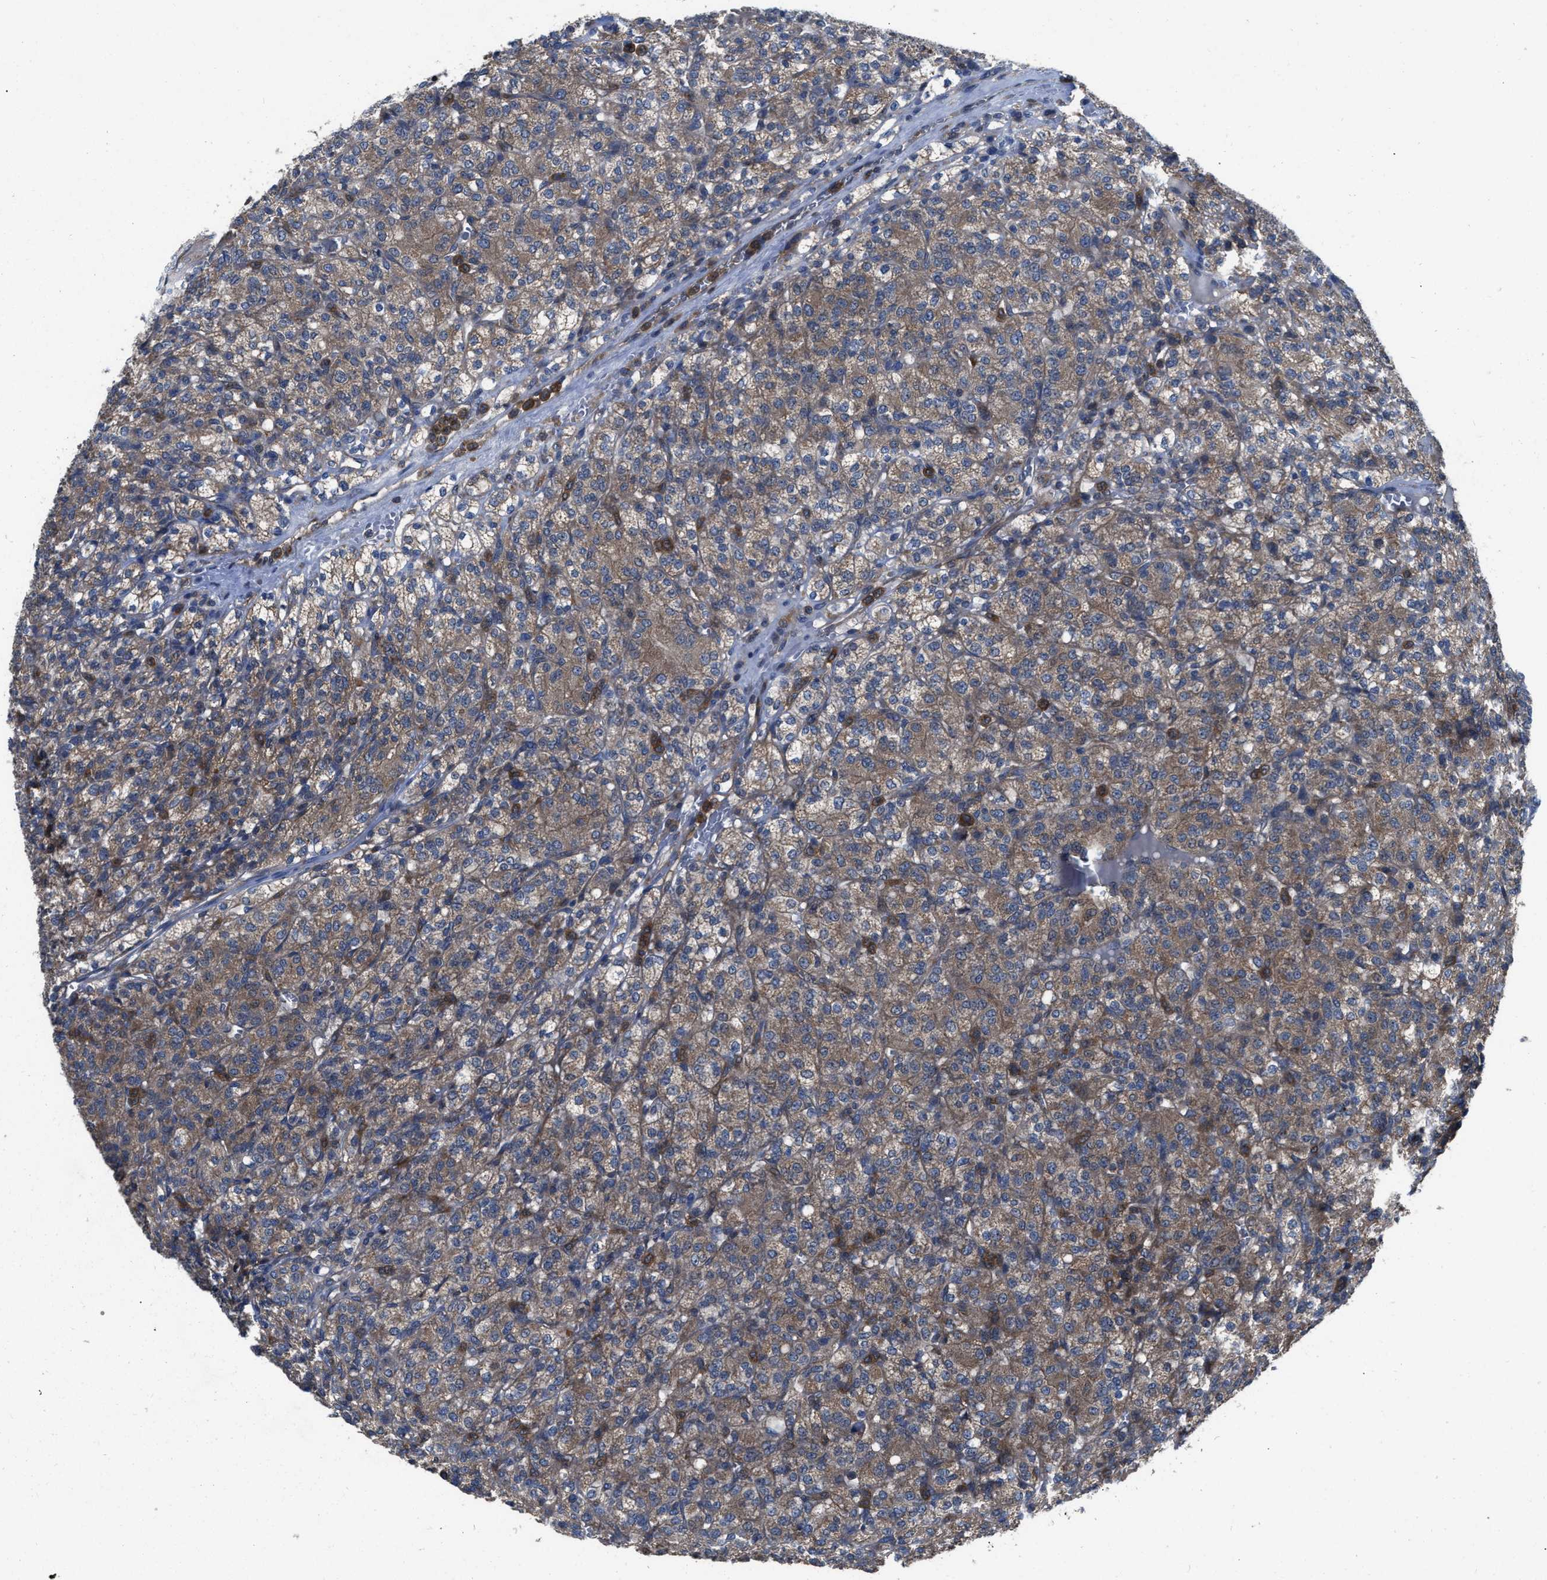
{"staining": {"intensity": "moderate", "quantity": ">75%", "location": "cytoplasmic/membranous"}, "tissue": "renal cancer", "cell_type": "Tumor cells", "image_type": "cancer", "snomed": [{"axis": "morphology", "description": "Adenocarcinoma, NOS"}, {"axis": "topography", "description": "Kidney"}], "caption": "Immunohistochemistry image of neoplastic tissue: human renal adenocarcinoma stained using IHC exhibits medium levels of moderate protein expression localized specifically in the cytoplasmic/membranous of tumor cells, appearing as a cytoplasmic/membranous brown color.", "gene": "USP25", "patient": {"sex": "male", "age": 77}}